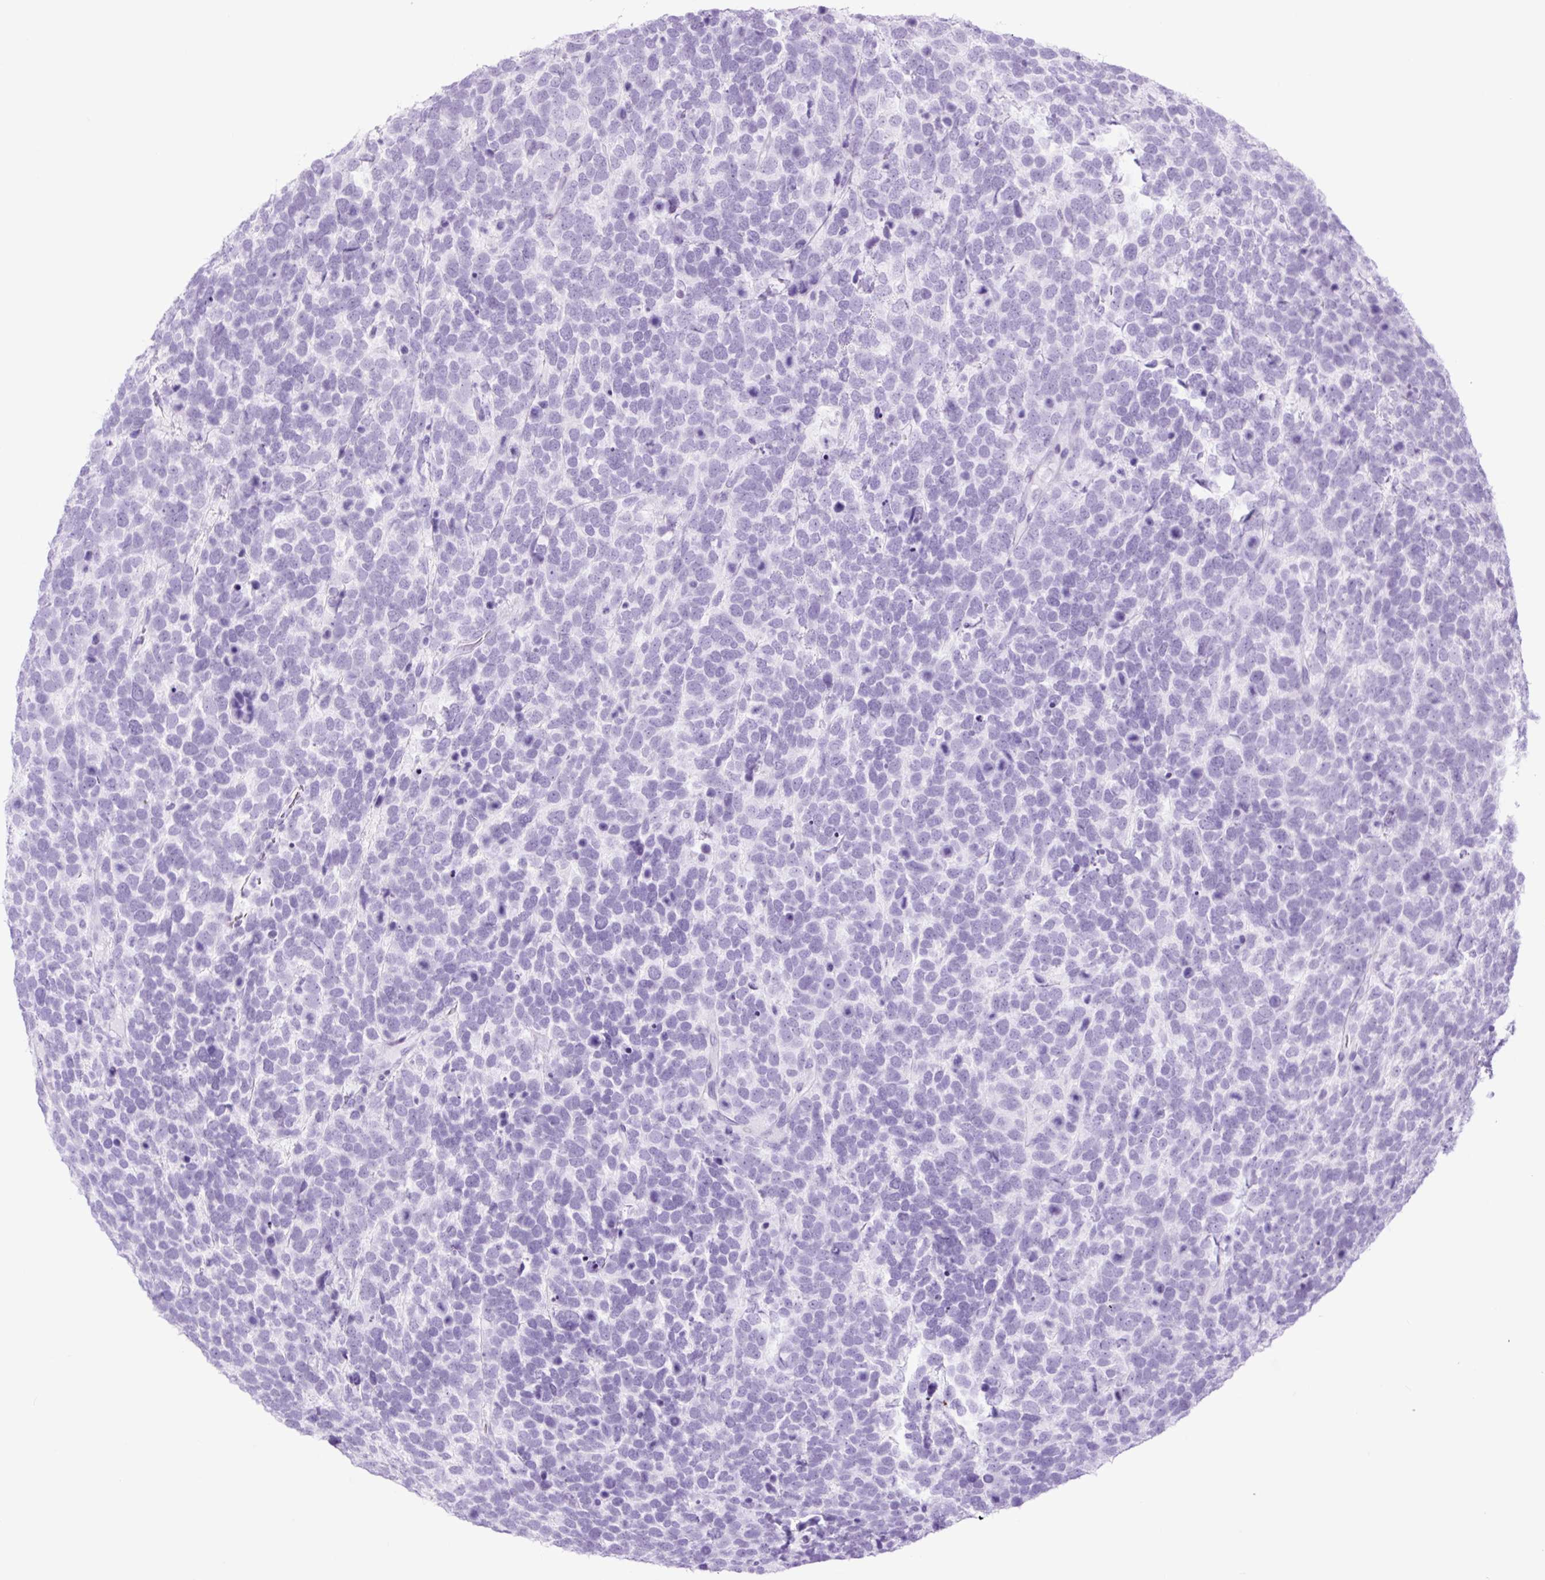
{"staining": {"intensity": "negative", "quantity": "none", "location": "none"}, "tissue": "urothelial cancer", "cell_type": "Tumor cells", "image_type": "cancer", "snomed": [{"axis": "morphology", "description": "Urothelial carcinoma, High grade"}, {"axis": "topography", "description": "Urinary bladder"}], "caption": "Immunohistochemistry (IHC) histopathology image of neoplastic tissue: human urothelial cancer stained with DAB (3,3'-diaminobenzidine) reveals no significant protein positivity in tumor cells. (DAB (3,3'-diaminobenzidine) immunohistochemistry (IHC) with hematoxylin counter stain).", "gene": "TFF2", "patient": {"sex": "female", "age": 82}}